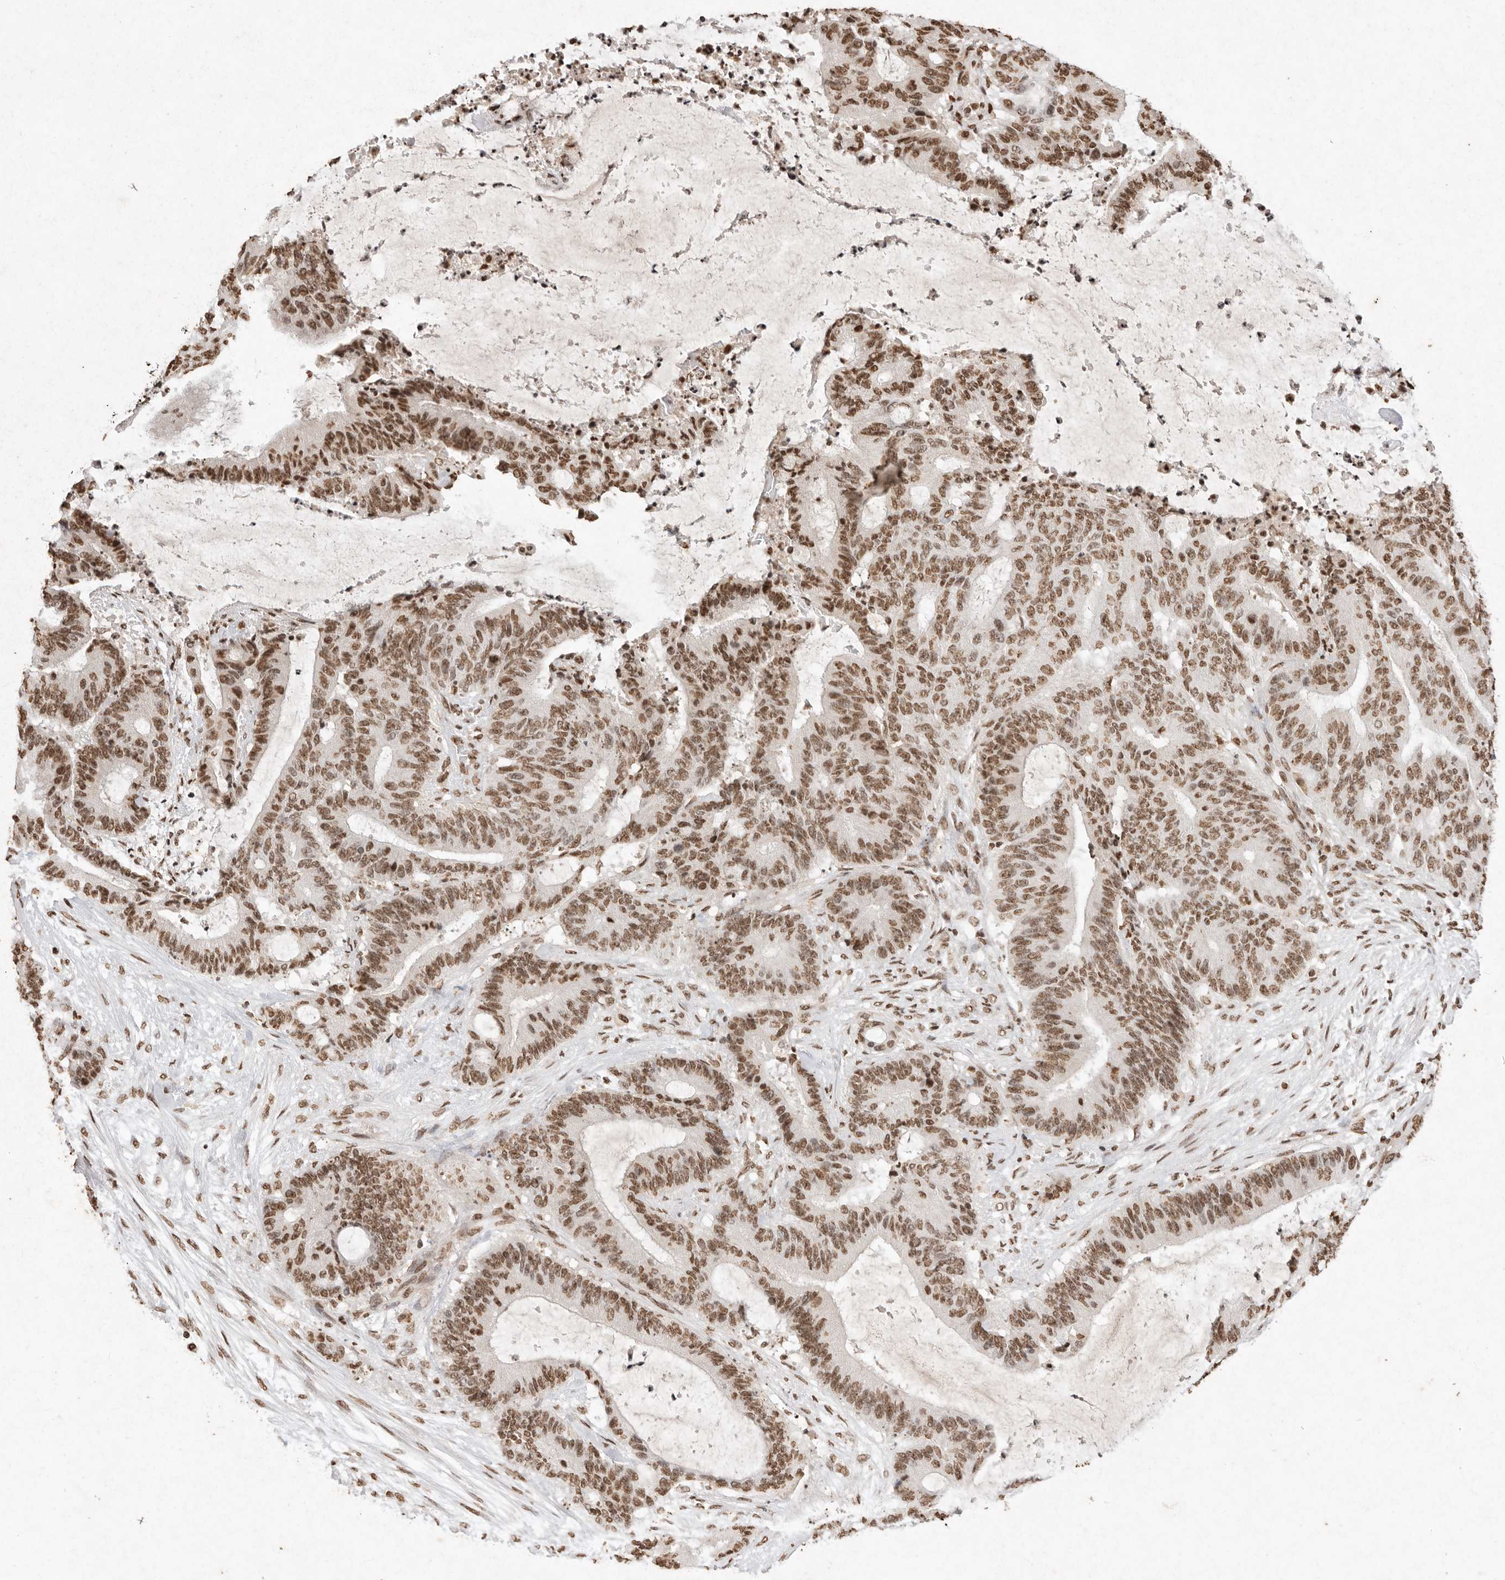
{"staining": {"intensity": "moderate", "quantity": ">75%", "location": "nuclear"}, "tissue": "liver cancer", "cell_type": "Tumor cells", "image_type": "cancer", "snomed": [{"axis": "morphology", "description": "Normal tissue, NOS"}, {"axis": "morphology", "description": "Cholangiocarcinoma"}, {"axis": "topography", "description": "Liver"}, {"axis": "topography", "description": "Peripheral nerve tissue"}], "caption": "Tumor cells display medium levels of moderate nuclear positivity in approximately >75% of cells in liver cholangiocarcinoma.", "gene": "NKX3-2", "patient": {"sex": "female", "age": 73}}